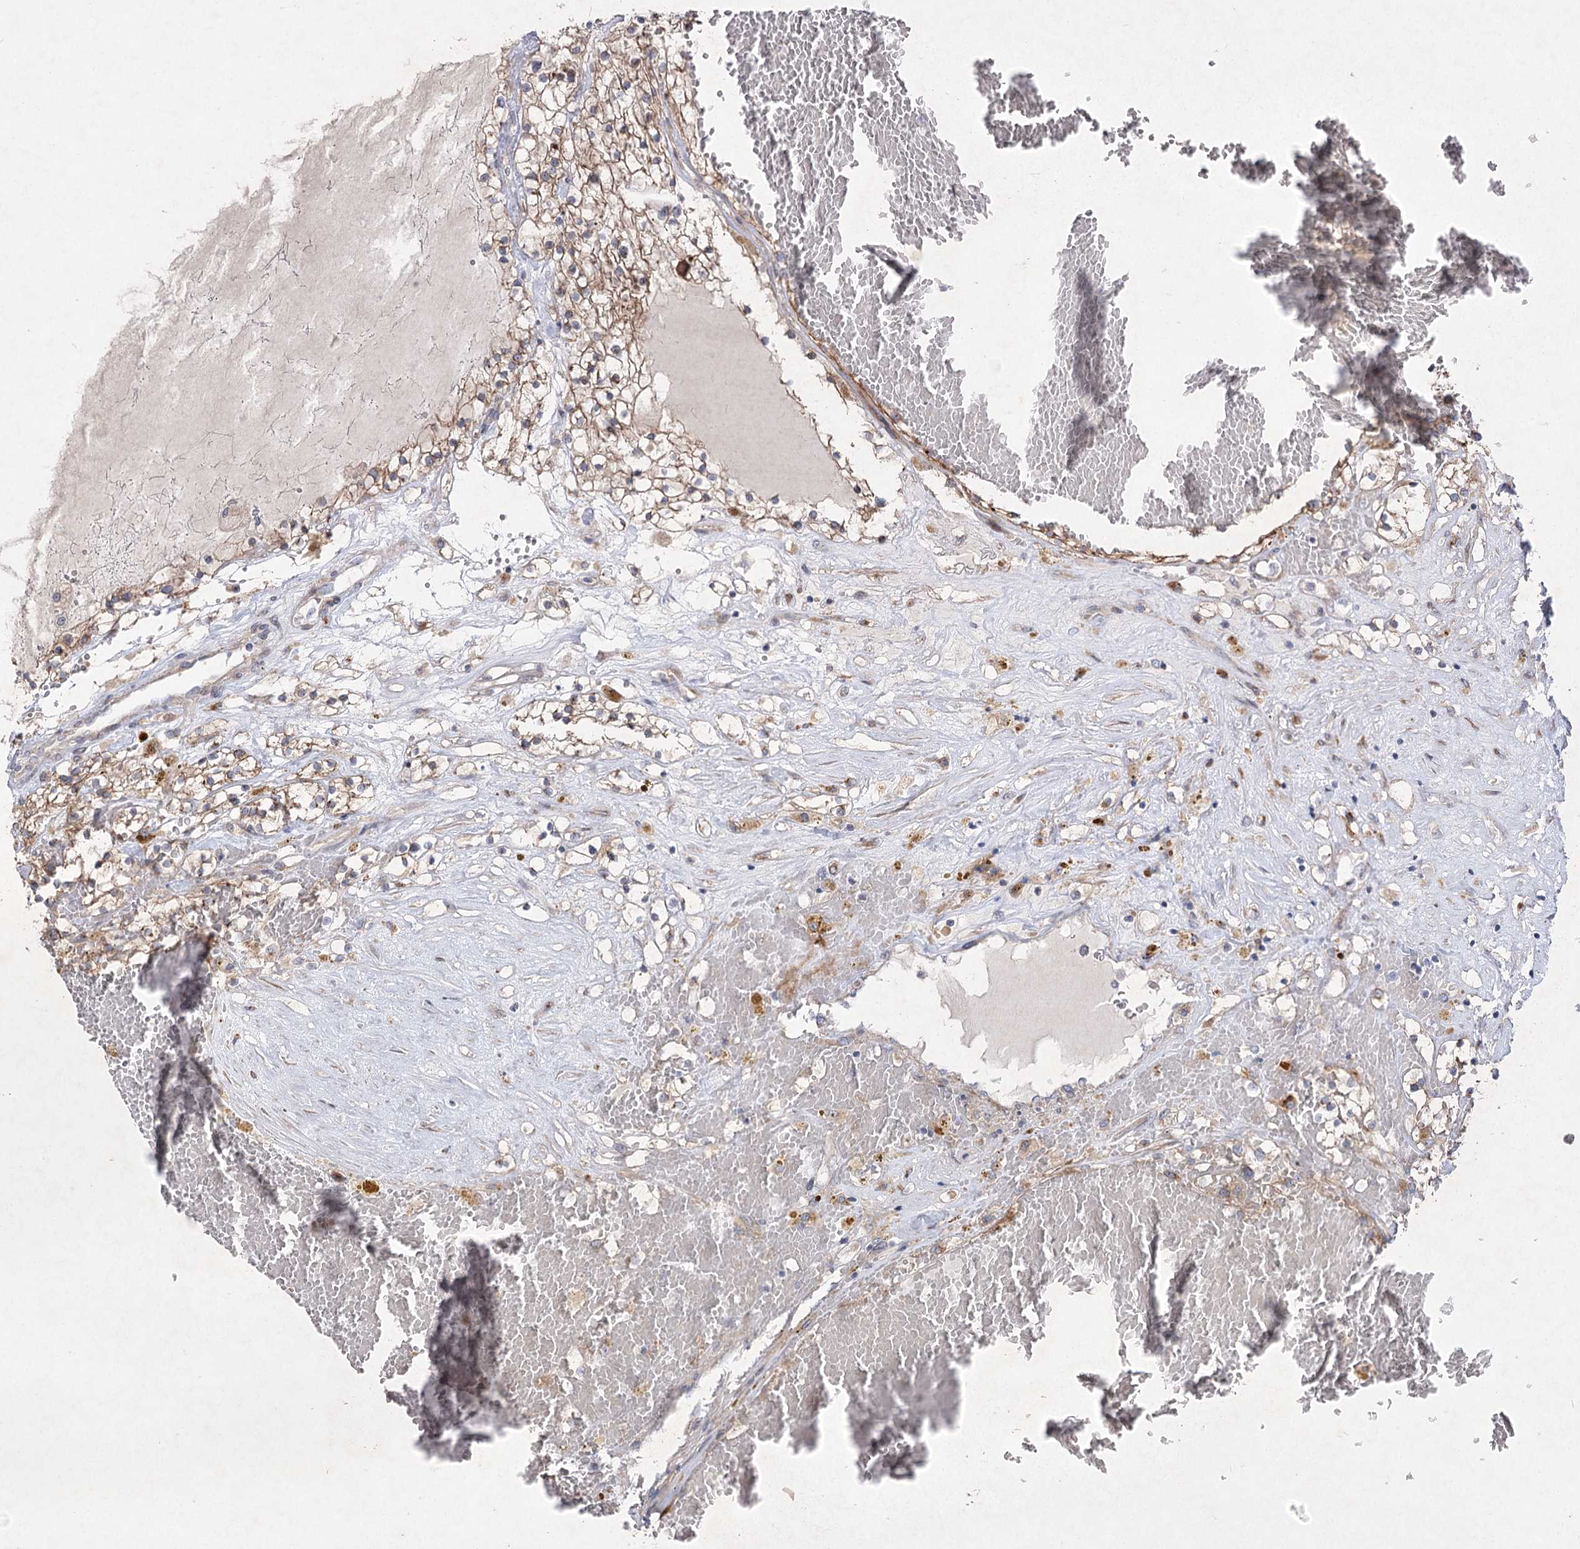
{"staining": {"intensity": "moderate", "quantity": ">75%", "location": "cytoplasmic/membranous"}, "tissue": "renal cancer", "cell_type": "Tumor cells", "image_type": "cancer", "snomed": [{"axis": "morphology", "description": "Normal tissue, NOS"}, {"axis": "morphology", "description": "Adenocarcinoma, NOS"}, {"axis": "topography", "description": "Kidney"}], "caption": "IHC image of renal cancer (adenocarcinoma) stained for a protein (brown), which exhibits medium levels of moderate cytoplasmic/membranous staining in about >75% of tumor cells.", "gene": "SH3BP5L", "patient": {"sex": "male", "age": 68}}